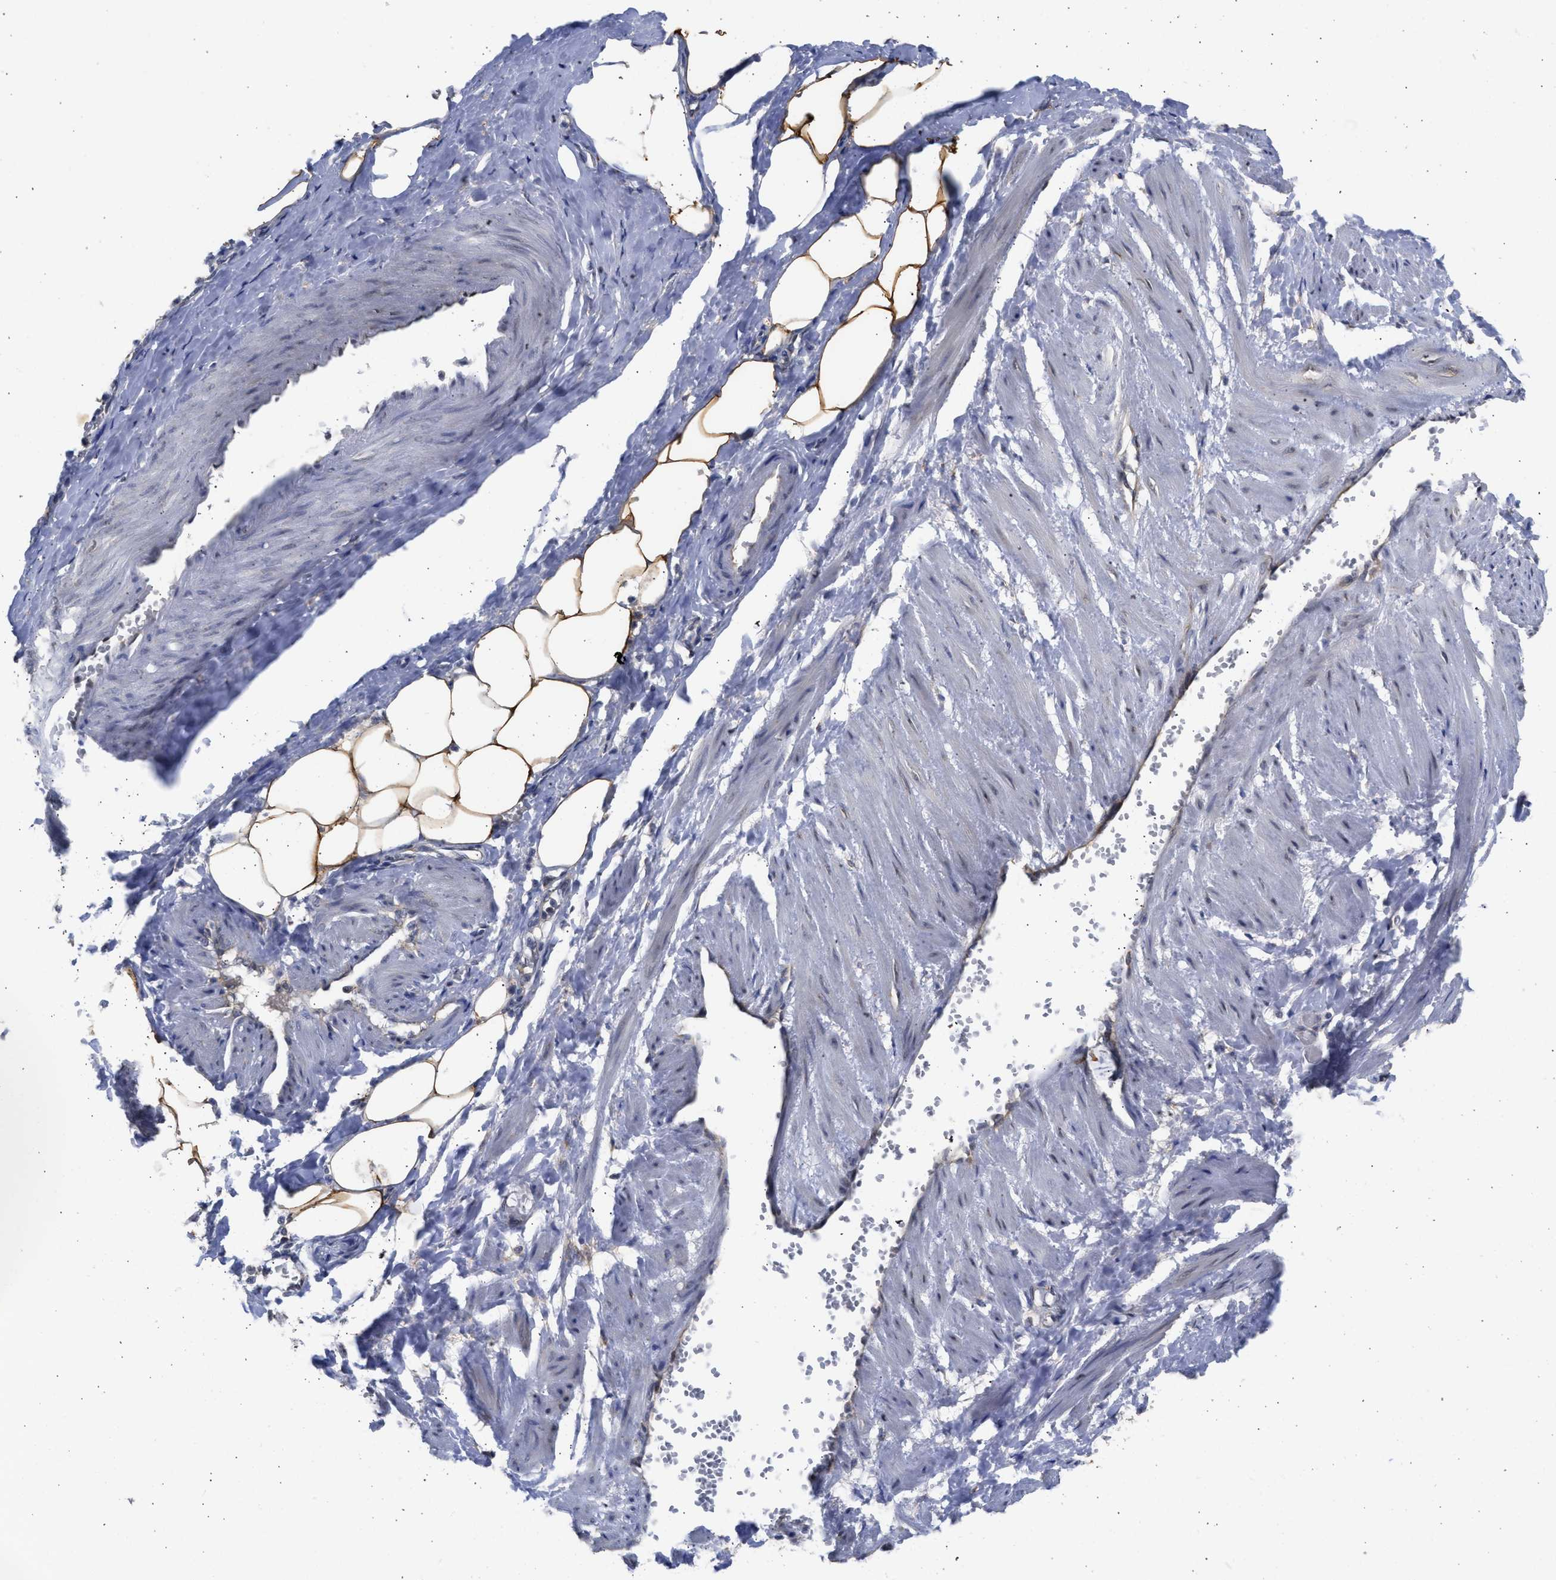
{"staining": {"intensity": "moderate", "quantity": ">75%", "location": "cytoplasmic/membranous"}, "tissue": "adipose tissue", "cell_type": "Adipocytes", "image_type": "normal", "snomed": [{"axis": "morphology", "description": "Normal tissue, NOS"}, {"axis": "topography", "description": "Soft tissue"}, {"axis": "topography", "description": "Vascular tissue"}], "caption": "Adipocytes reveal medium levels of moderate cytoplasmic/membranous staining in approximately >75% of cells in unremarkable adipose tissue.", "gene": "DNAJC1", "patient": {"sex": "female", "age": 35}}